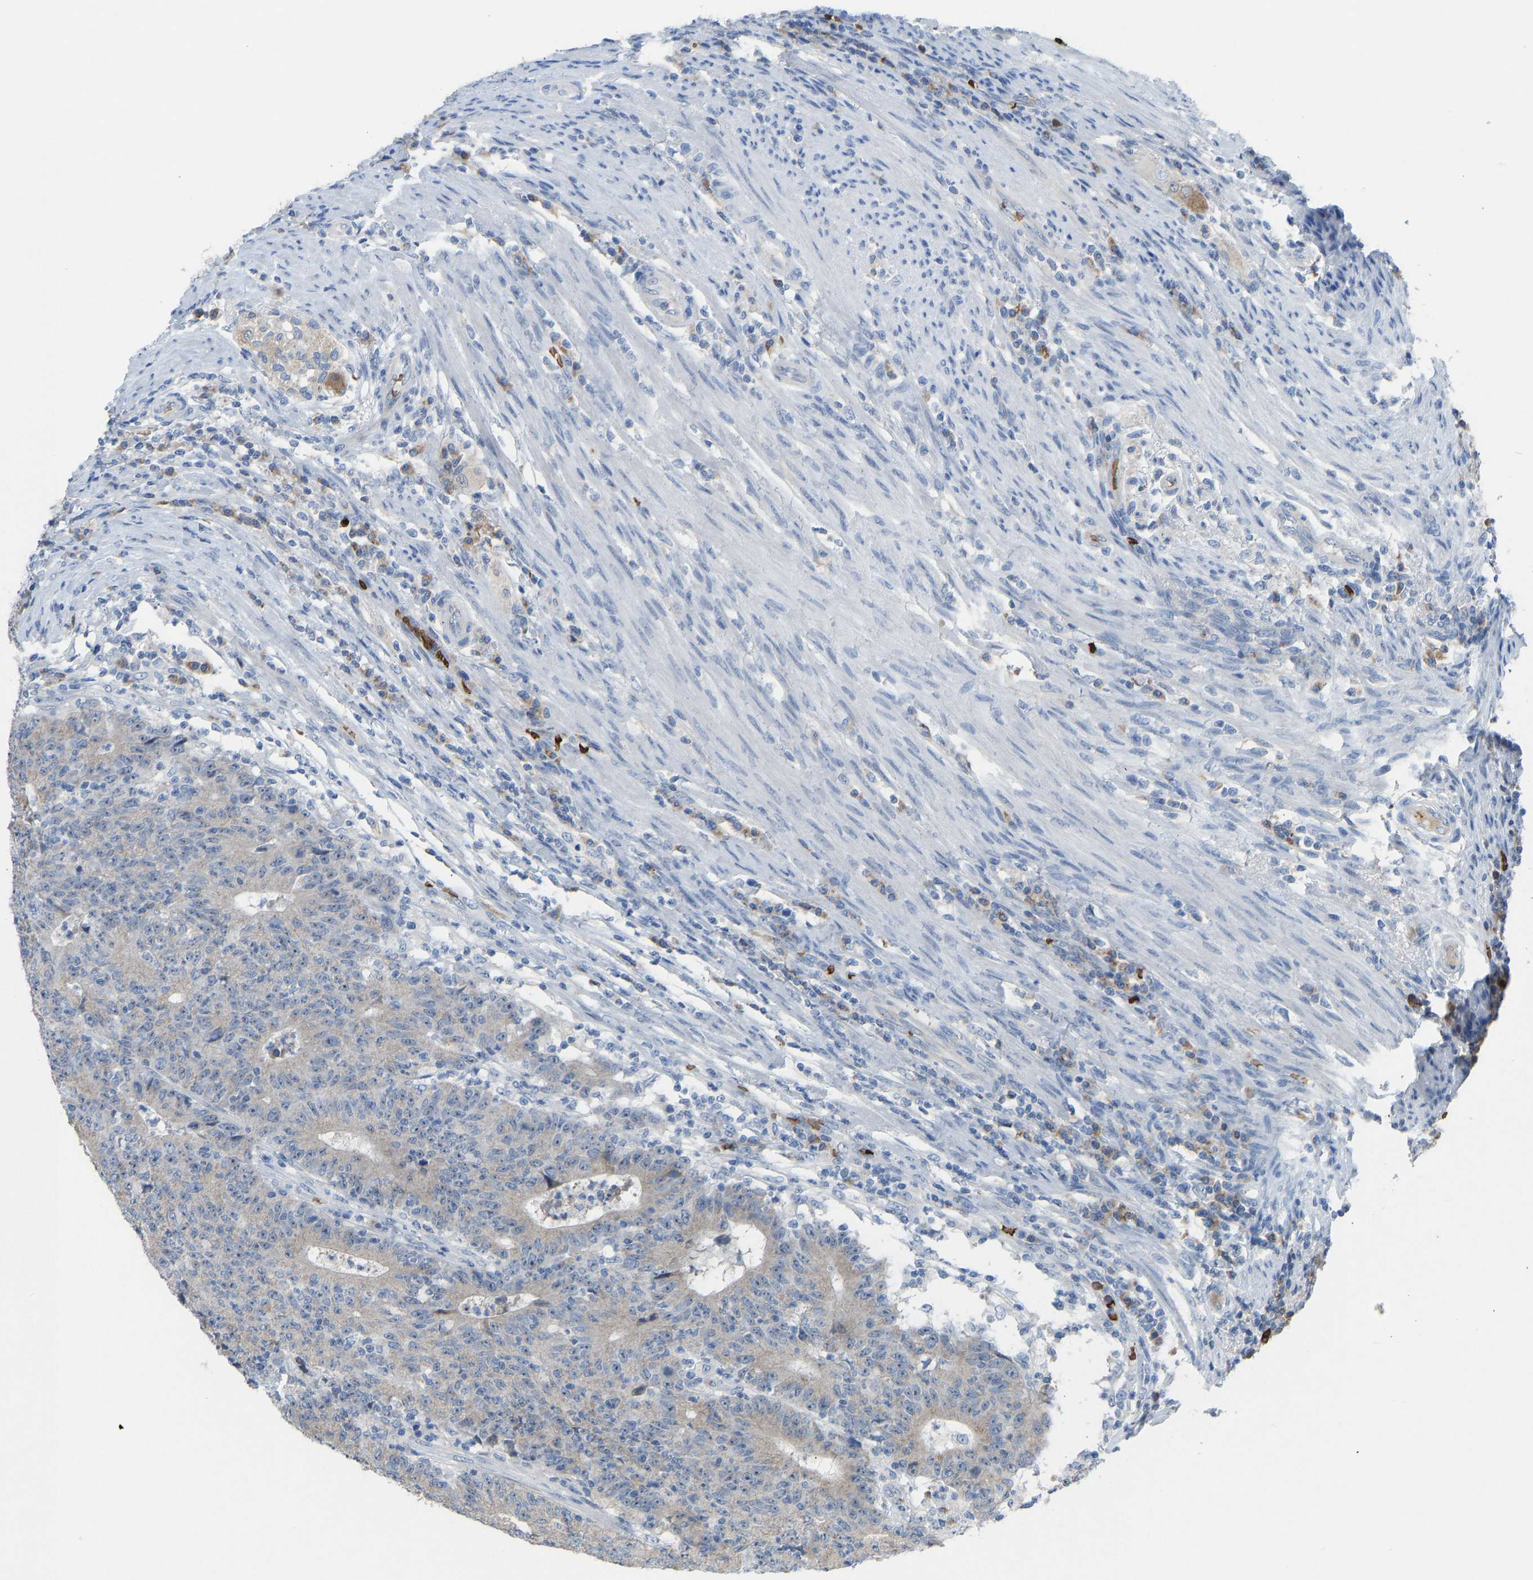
{"staining": {"intensity": "weak", "quantity": "25%-75%", "location": "cytoplasmic/membranous"}, "tissue": "colorectal cancer", "cell_type": "Tumor cells", "image_type": "cancer", "snomed": [{"axis": "morphology", "description": "Normal tissue, NOS"}, {"axis": "morphology", "description": "Adenocarcinoma, NOS"}, {"axis": "topography", "description": "Colon"}], "caption": "Weak cytoplasmic/membranous staining is present in approximately 25%-75% of tumor cells in adenocarcinoma (colorectal). The protein is stained brown, and the nuclei are stained in blue (DAB IHC with brightfield microscopy, high magnification).", "gene": "PIGS", "patient": {"sex": "female", "age": 75}}